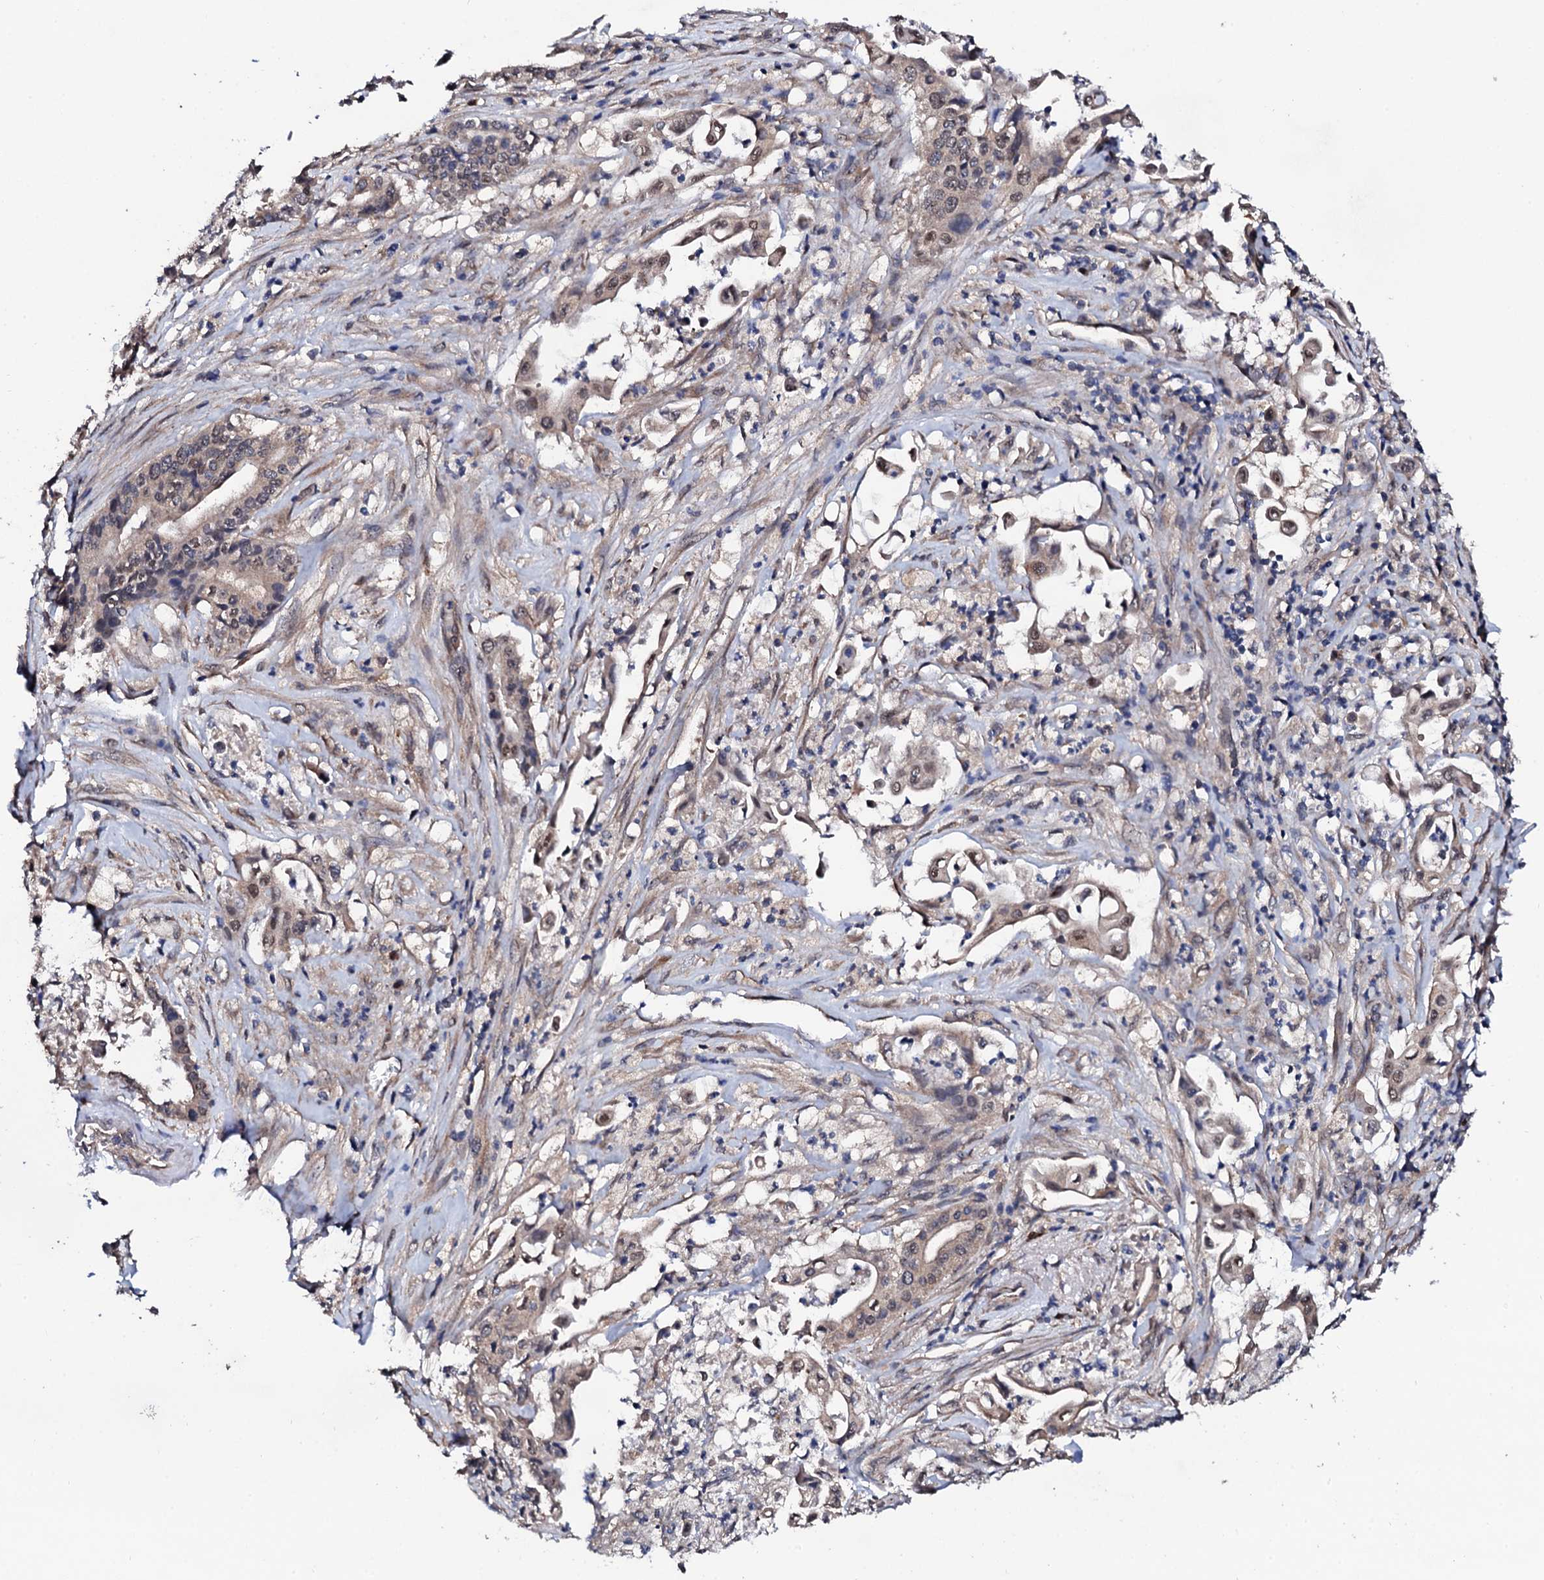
{"staining": {"intensity": "moderate", "quantity": "25%-75%", "location": "cytoplasmic/membranous,nuclear"}, "tissue": "pancreatic cancer", "cell_type": "Tumor cells", "image_type": "cancer", "snomed": [{"axis": "morphology", "description": "Adenocarcinoma, NOS"}, {"axis": "topography", "description": "Pancreas"}], "caption": "Tumor cells exhibit medium levels of moderate cytoplasmic/membranous and nuclear positivity in about 25%-75% of cells in human pancreatic adenocarcinoma.", "gene": "IP6K1", "patient": {"sex": "female", "age": 77}}